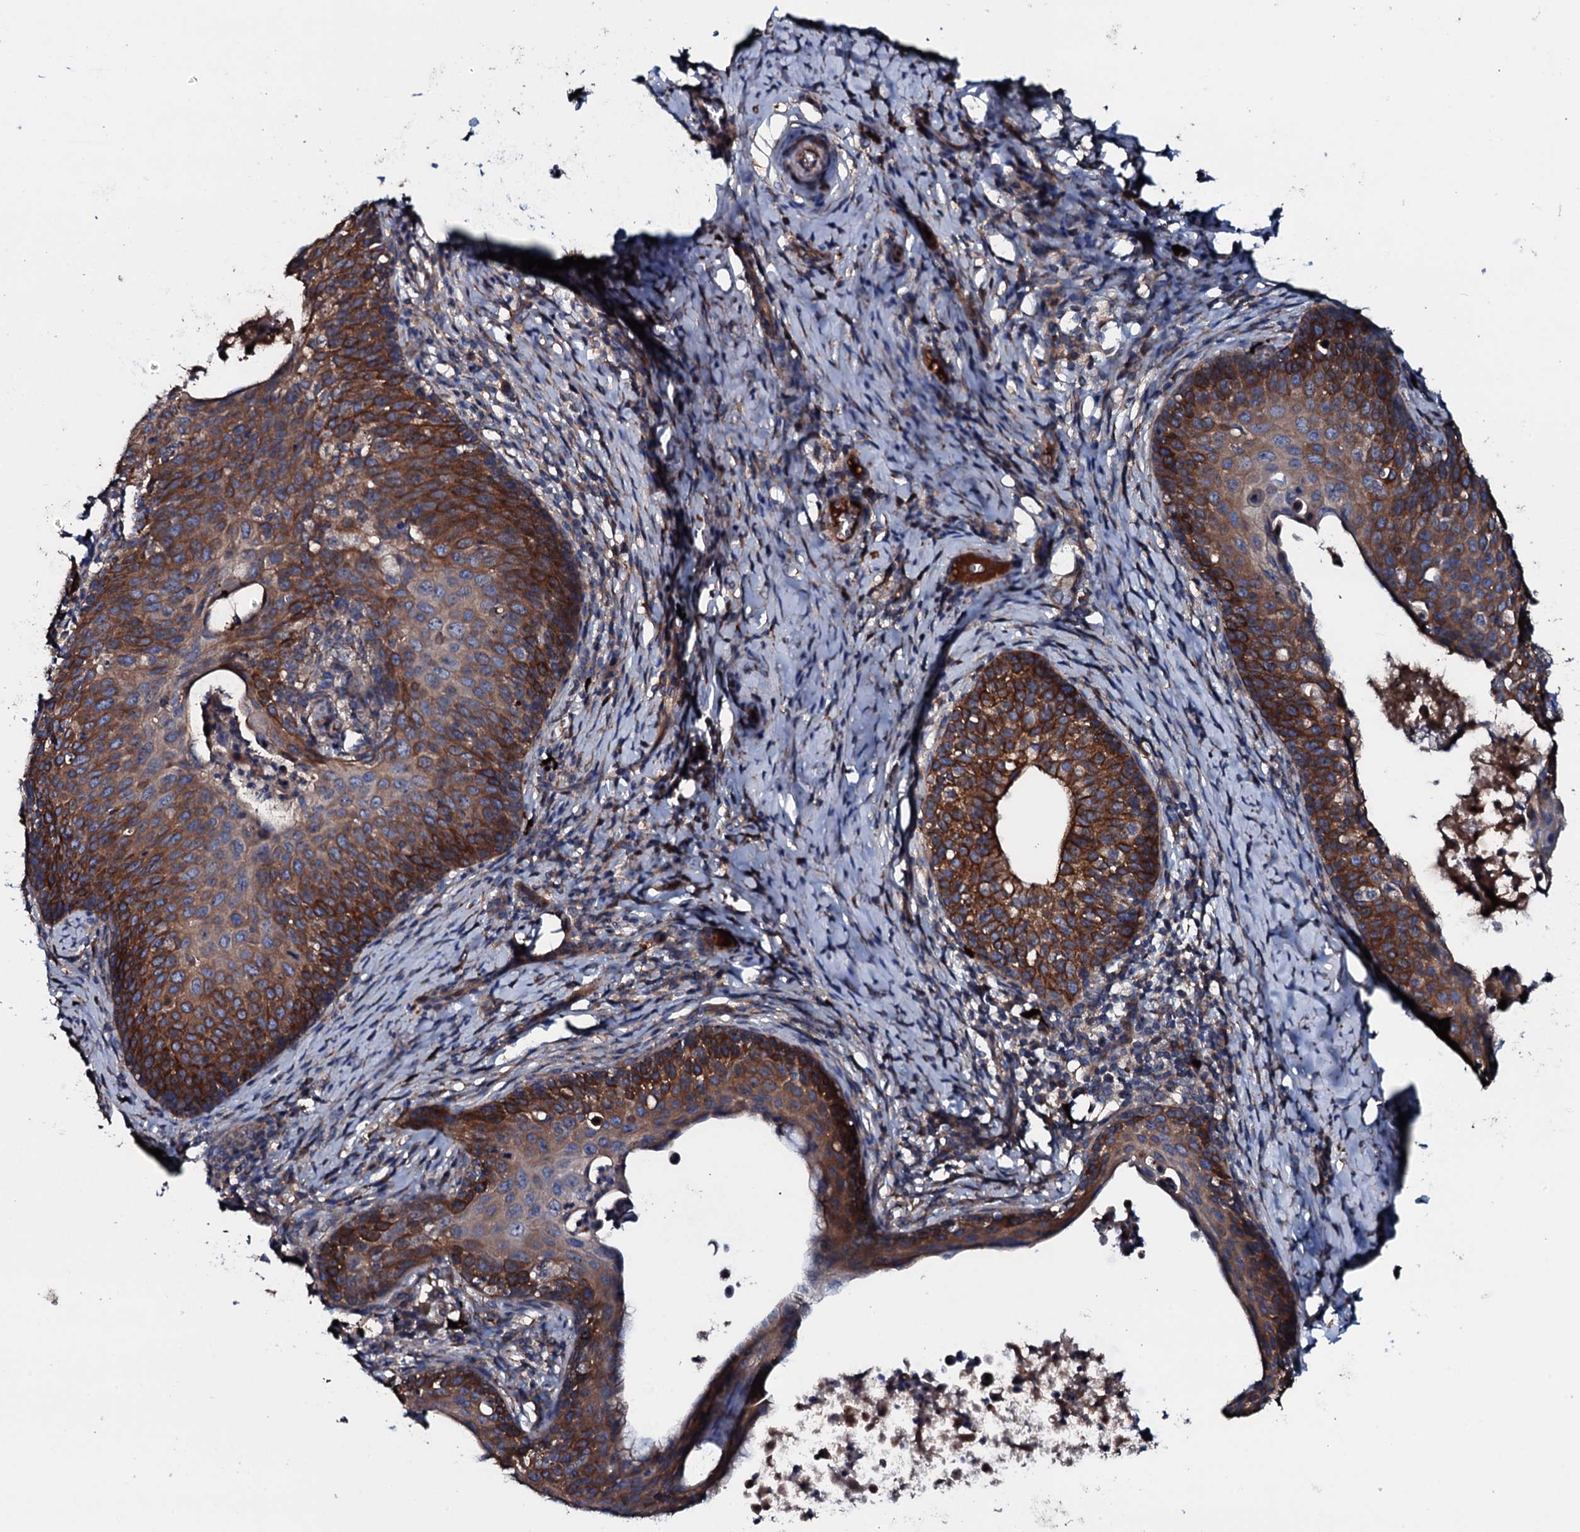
{"staining": {"intensity": "strong", "quantity": ">75%", "location": "cytoplasmic/membranous"}, "tissue": "cervical cancer", "cell_type": "Tumor cells", "image_type": "cancer", "snomed": [{"axis": "morphology", "description": "Squamous cell carcinoma, NOS"}, {"axis": "topography", "description": "Cervix"}], "caption": "Immunohistochemistry histopathology image of neoplastic tissue: human cervical cancer stained using immunohistochemistry (IHC) shows high levels of strong protein expression localized specifically in the cytoplasmic/membranous of tumor cells, appearing as a cytoplasmic/membranous brown color.", "gene": "NEK1", "patient": {"sex": "female", "age": 52}}